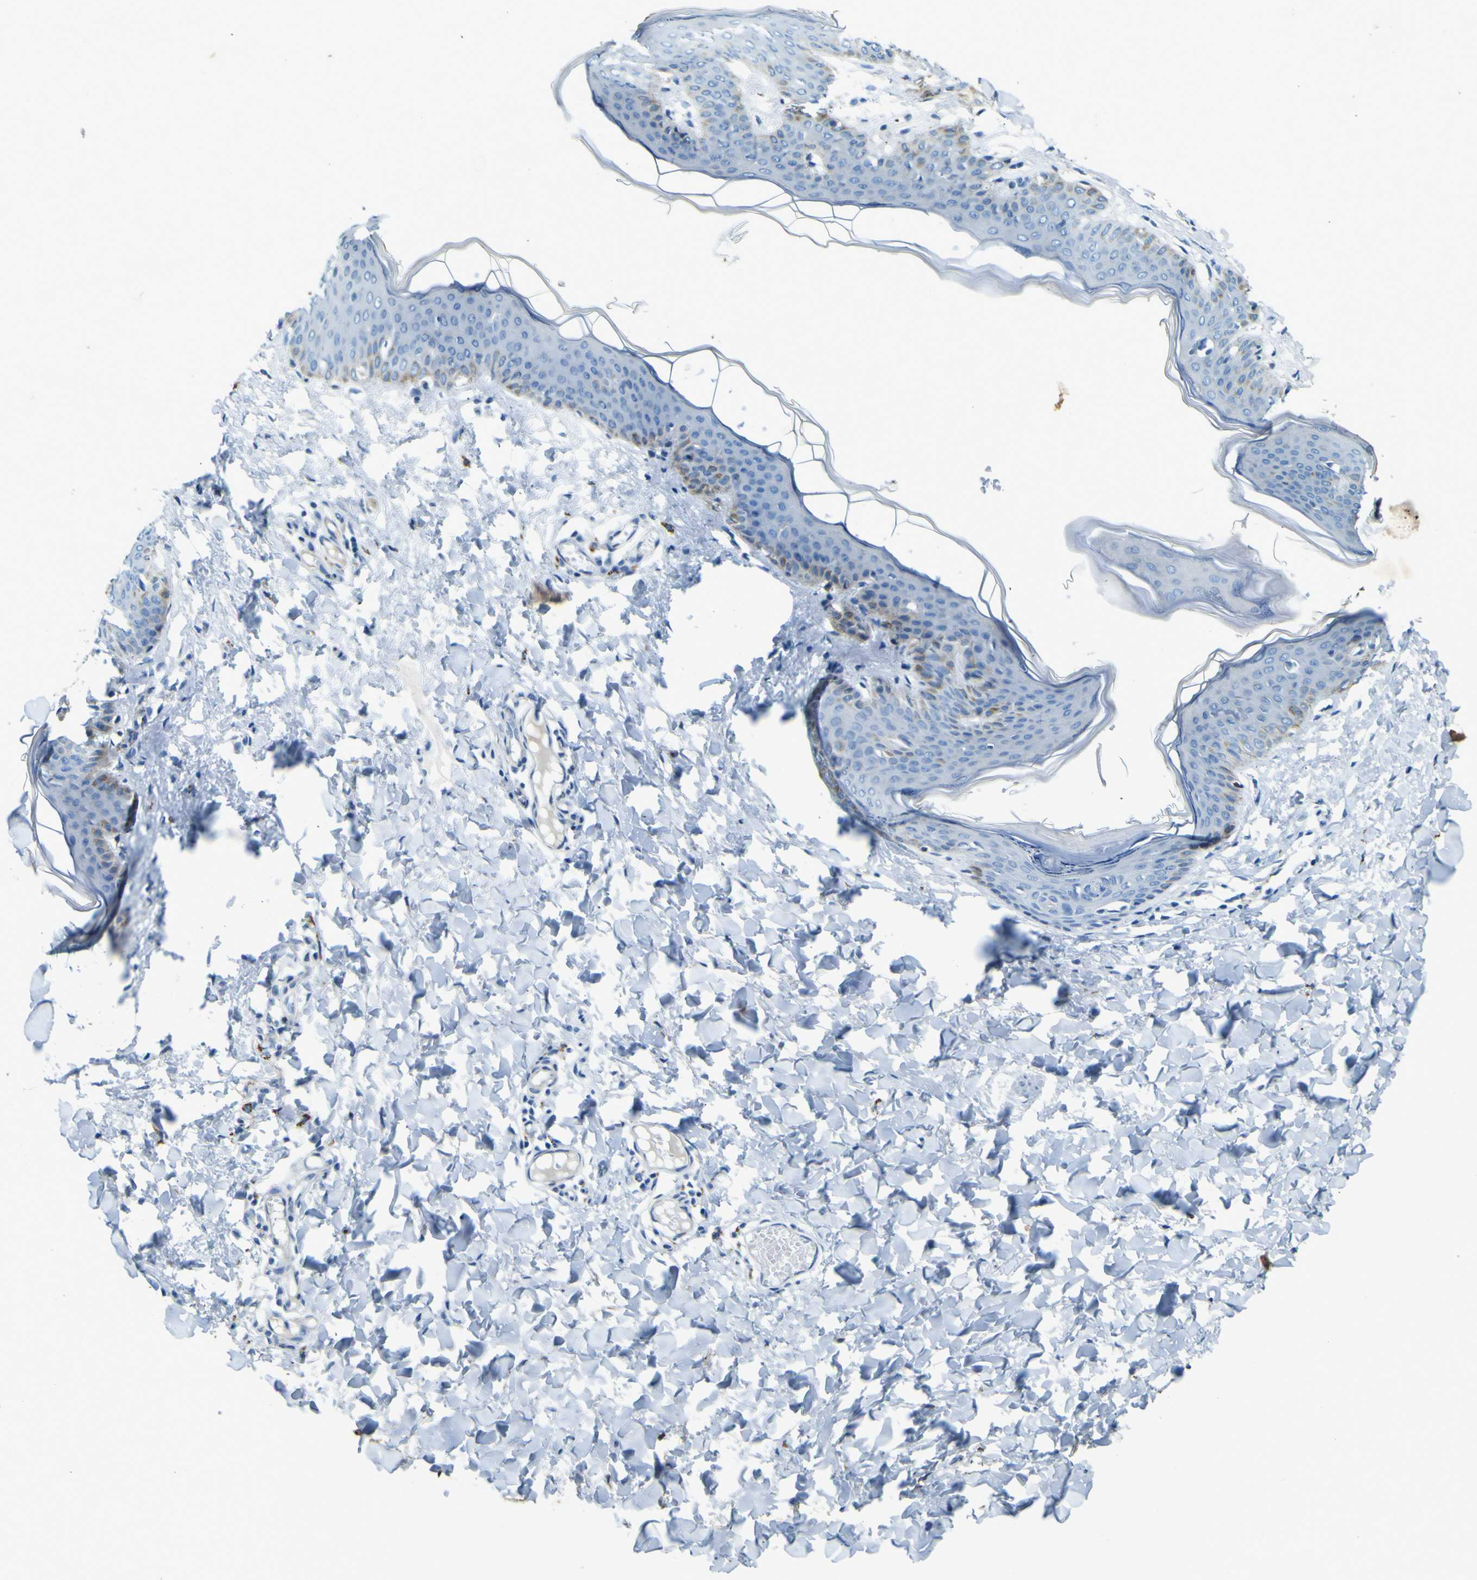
{"staining": {"intensity": "negative", "quantity": "none", "location": "none"}, "tissue": "skin", "cell_type": "Fibroblasts", "image_type": "normal", "snomed": [{"axis": "morphology", "description": "Normal tissue, NOS"}, {"axis": "topography", "description": "Skin"}], "caption": "Immunohistochemistry image of benign skin stained for a protein (brown), which demonstrates no staining in fibroblasts. (Immunohistochemistry (ihc), brightfield microscopy, high magnification).", "gene": "PDE9A", "patient": {"sex": "female", "age": 17}}